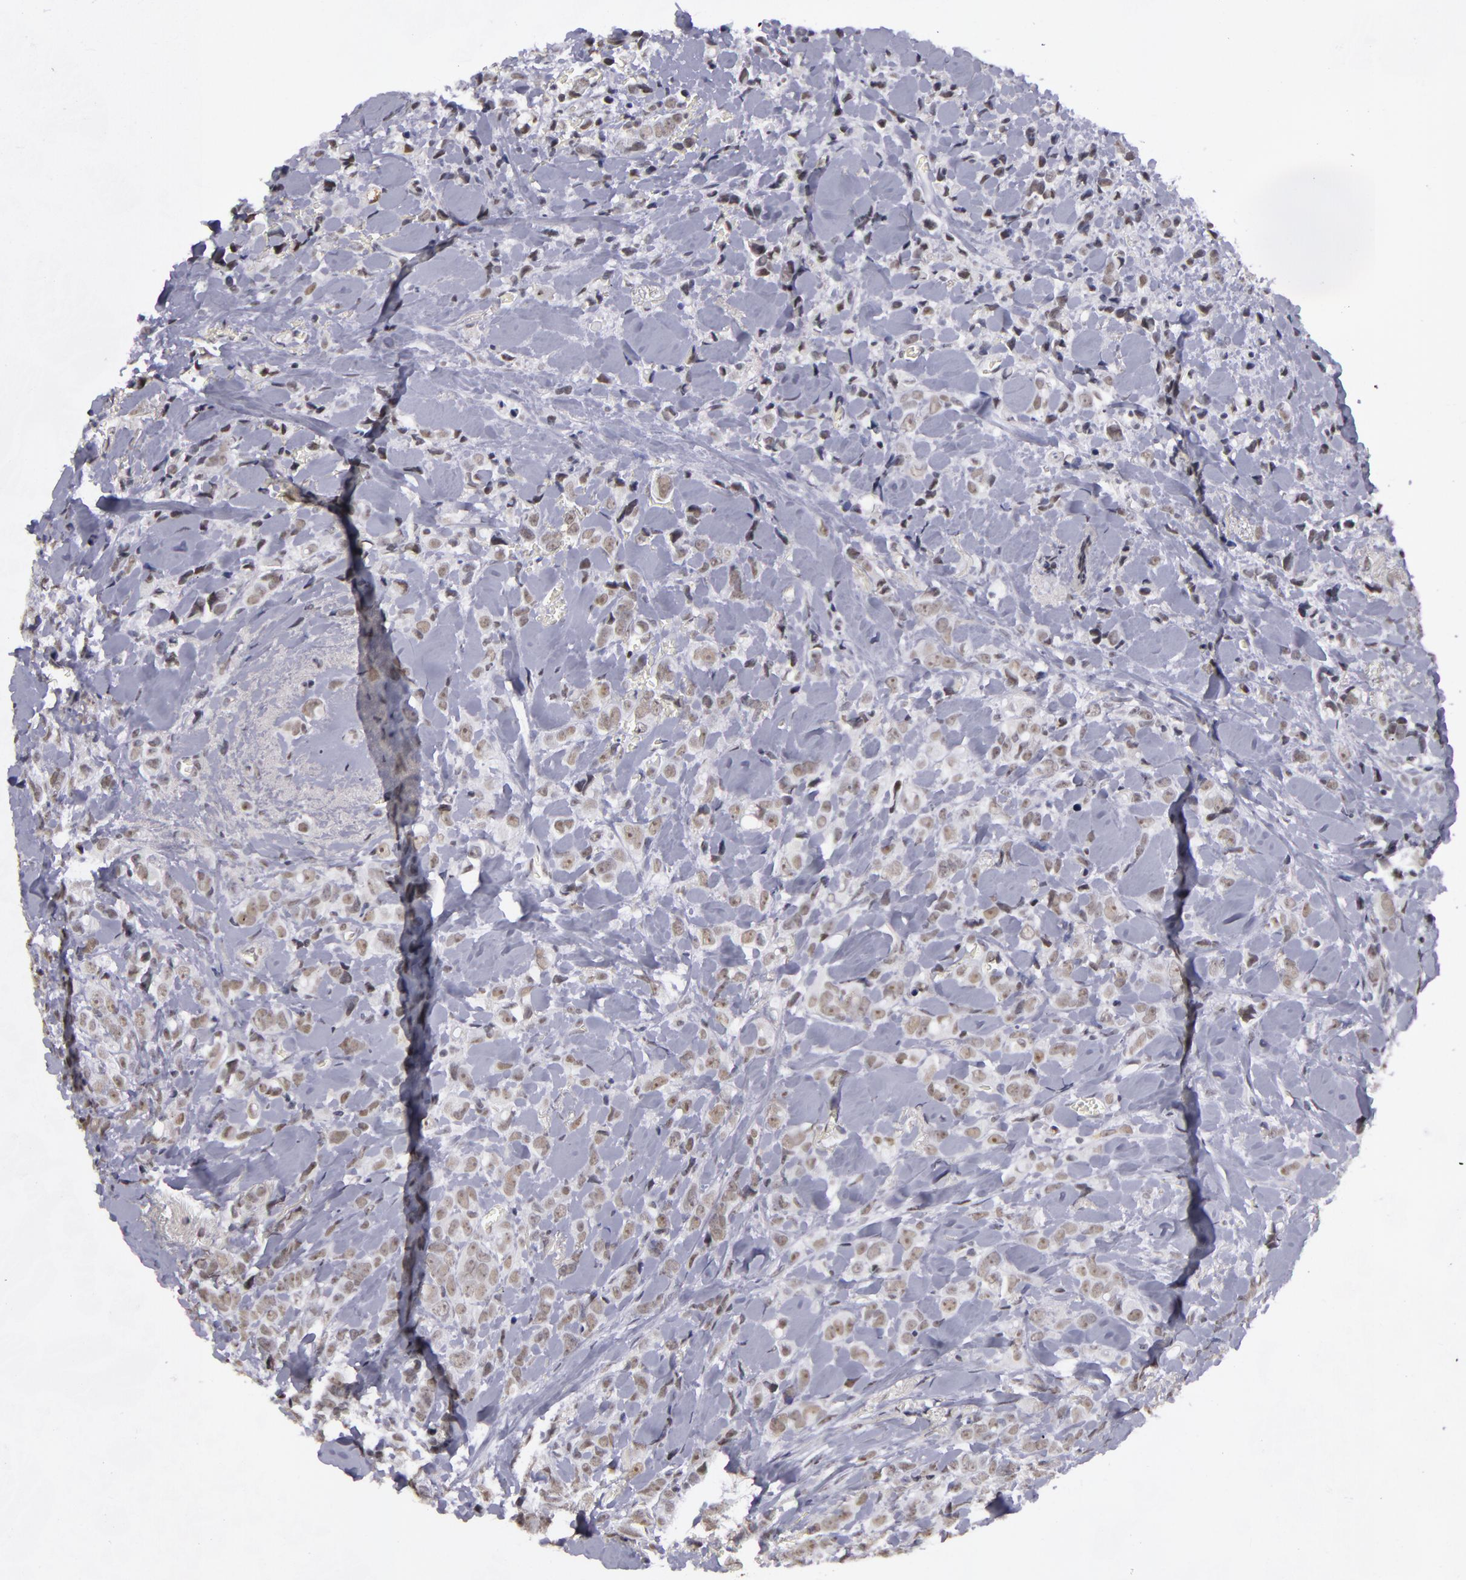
{"staining": {"intensity": "weak", "quantity": "<25%", "location": "nuclear"}, "tissue": "breast cancer", "cell_type": "Tumor cells", "image_type": "cancer", "snomed": [{"axis": "morphology", "description": "Lobular carcinoma"}, {"axis": "topography", "description": "Breast"}], "caption": "A photomicrograph of human breast lobular carcinoma is negative for staining in tumor cells.", "gene": "RRP7A", "patient": {"sex": "female", "age": 57}}